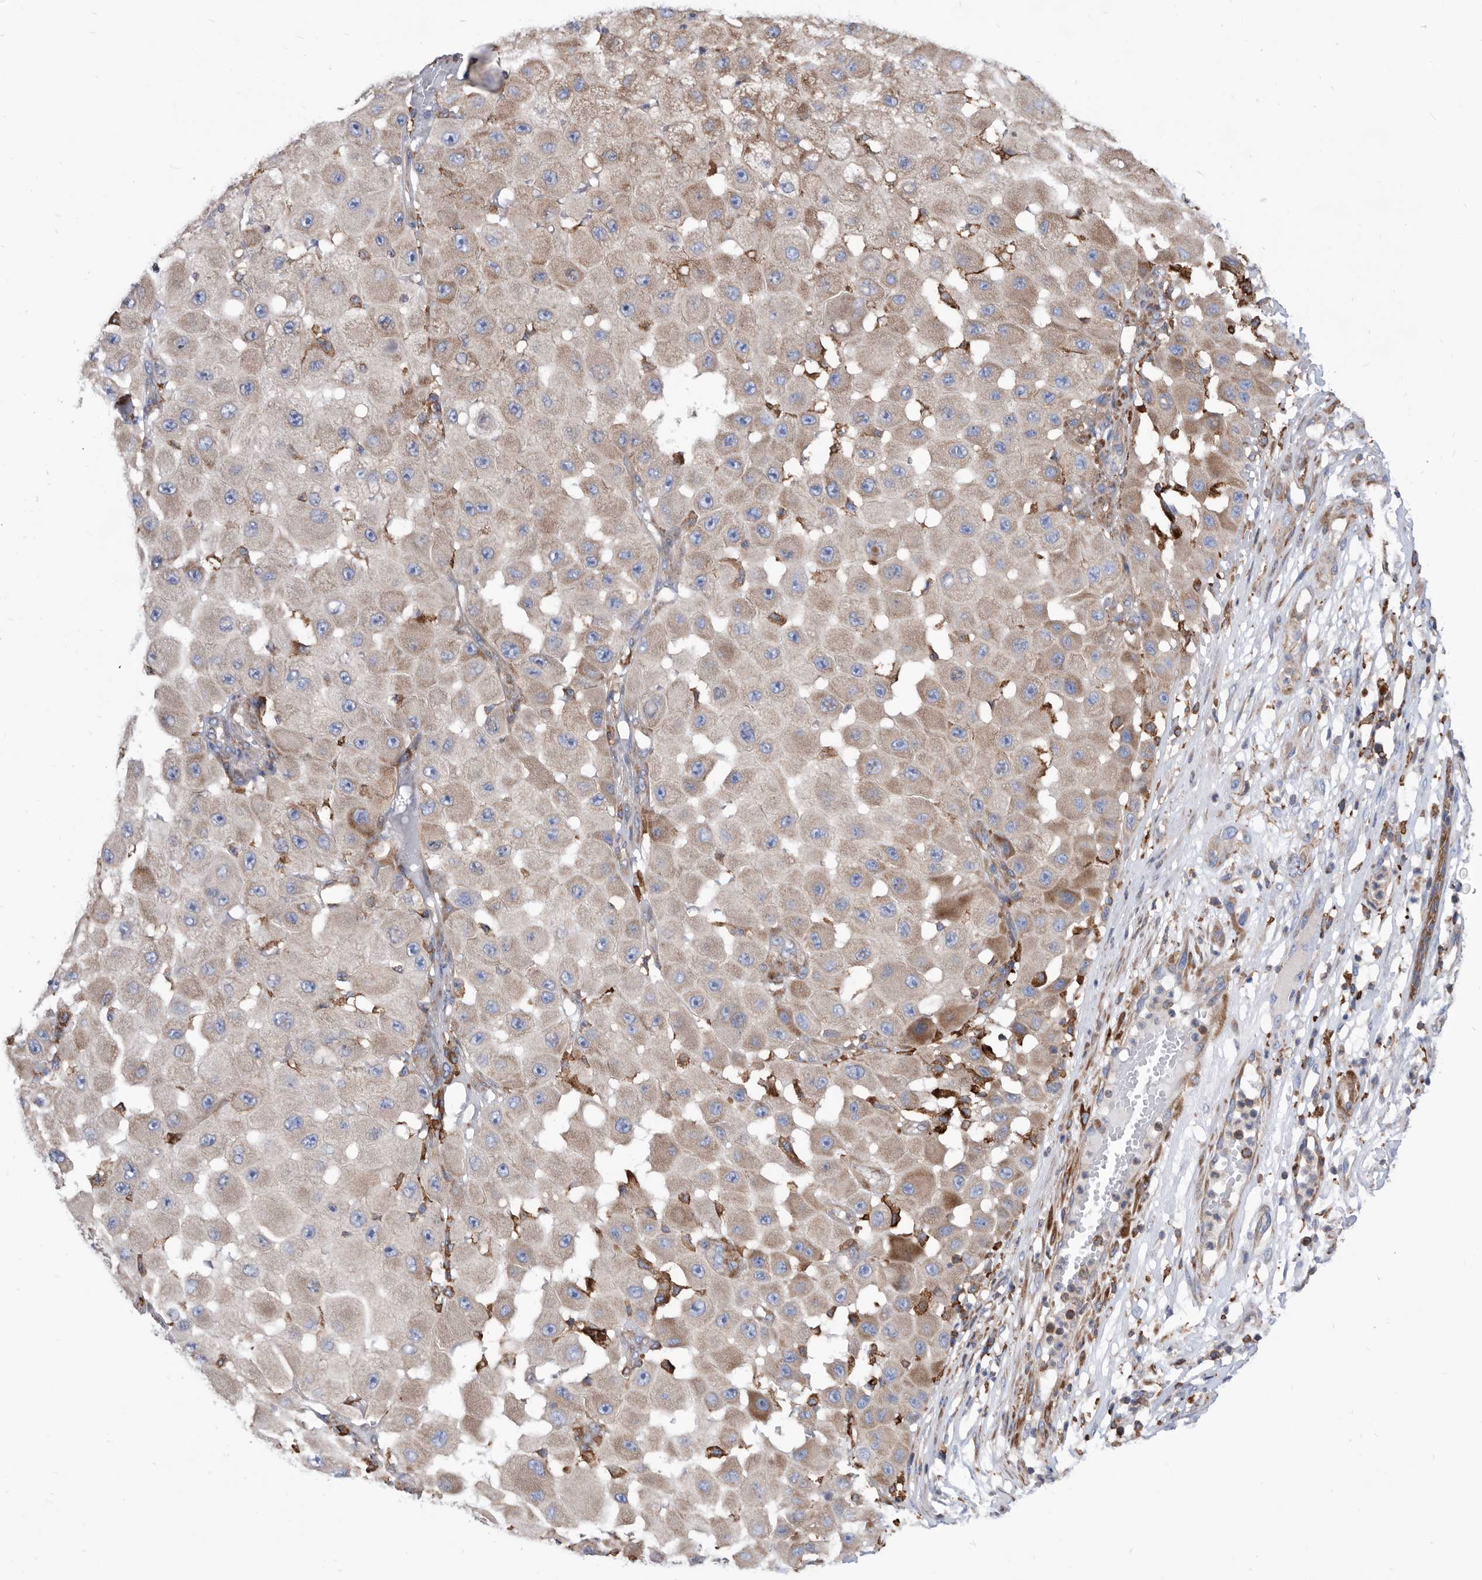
{"staining": {"intensity": "weak", "quantity": "<25%", "location": "cytoplasmic/membranous"}, "tissue": "melanoma", "cell_type": "Tumor cells", "image_type": "cancer", "snomed": [{"axis": "morphology", "description": "Malignant melanoma, NOS"}, {"axis": "topography", "description": "Skin"}], "caption": "IHC image of melanoma stained for a protein (brown), which displays no positivity in tumor cells.", "gene": "SMG7", "patient": {"sex": "female", "age": 81}}